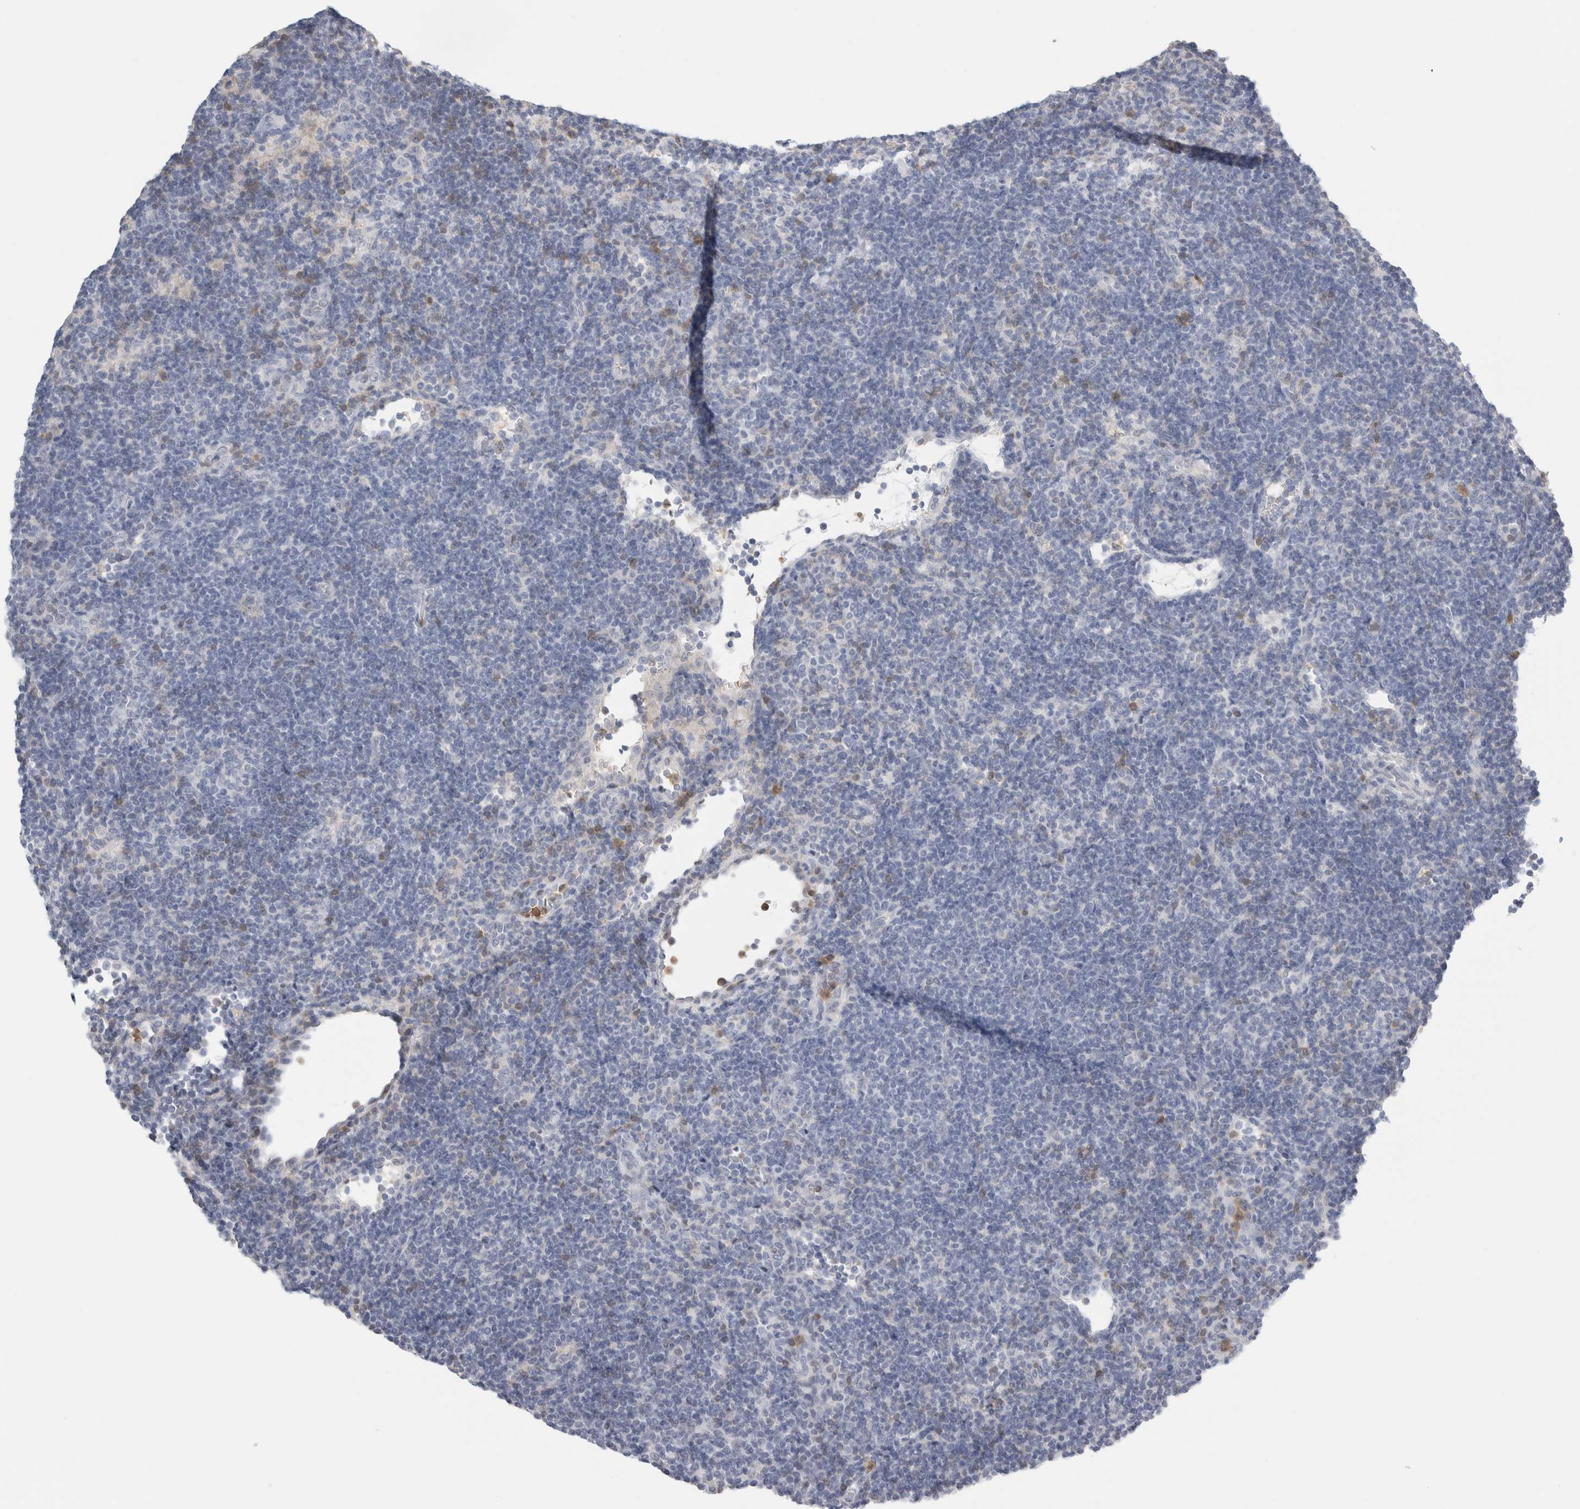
{"staining": {"intensity": "negative", "quantity": "none", "location": "none"}, "tissue": "lymphoma", "cell_type": "Tumor cells", "image_type": "cancer", "snomed": [{"axis": "morphology", "description": "Hodgkin's disease, NOS"}, {"axis": "topography", "description": "Lymph node"}], "caption": "Immunohistochemistry (IHC) histopathology image of human Hodgkin's disease stained for a protein (brown), which demonstrates no positivity in tumor cells.", "gene": "P2RY2", "patient": {"sex": "female", "age": 57}}